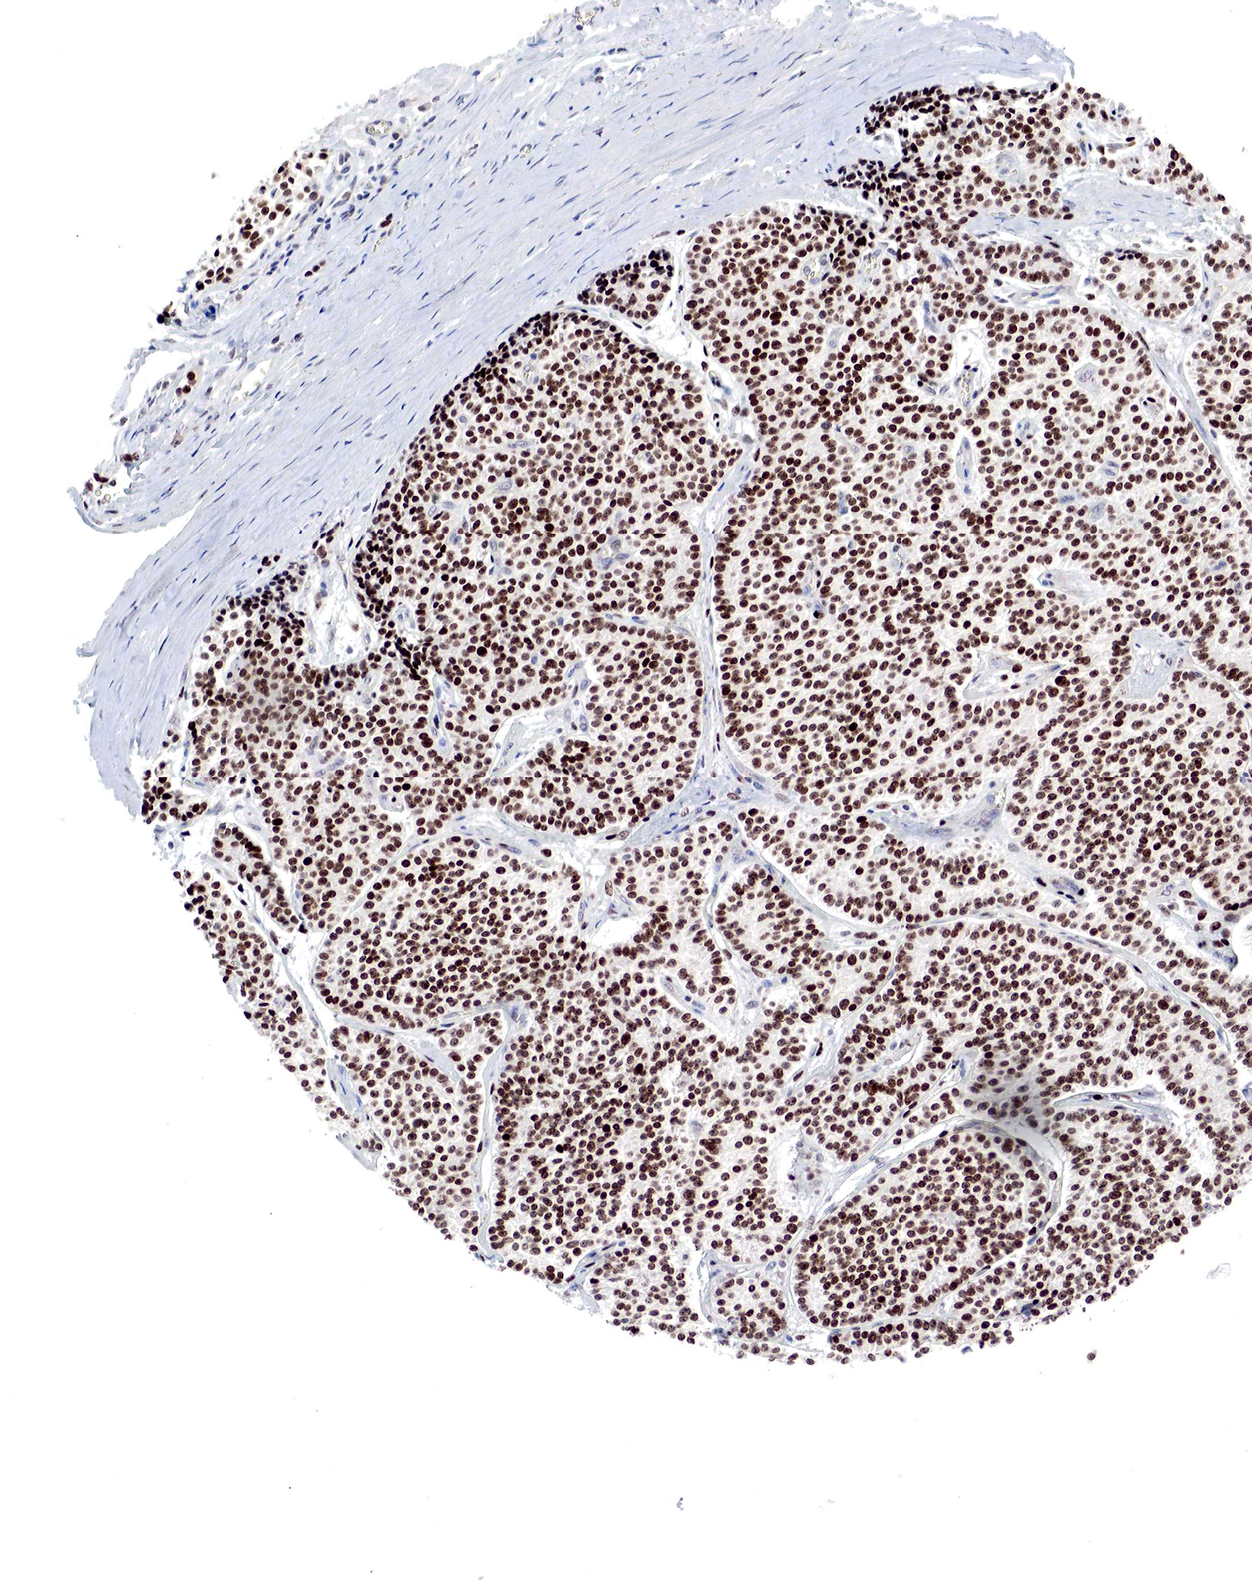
{"staining": {"intensity": "strong", "quantity": ">75%", "location": "nuclear"}, "tissue": "carcinoid", "cell_type": "Tumor cells", "image_type": "cancer", "snomed": [{"axis": "morphology", "description": "Carcinoid, malignant, NOS"}, {"axis": "topography", "description": "Stomach"}], "caption": "The image exhibits immunohistochemical staining of carcinoid (malignant). There is strong nuclear positivity is present in approximately >75% of tumor cells. (Stains: DAB (3,3'-diaminobenzidine) in brown, nuclei in blue, Microscopy: brightfield microscopy at high magnification).", "gene": "DACH2", "patient": {"sex": "female", "age": 76}}